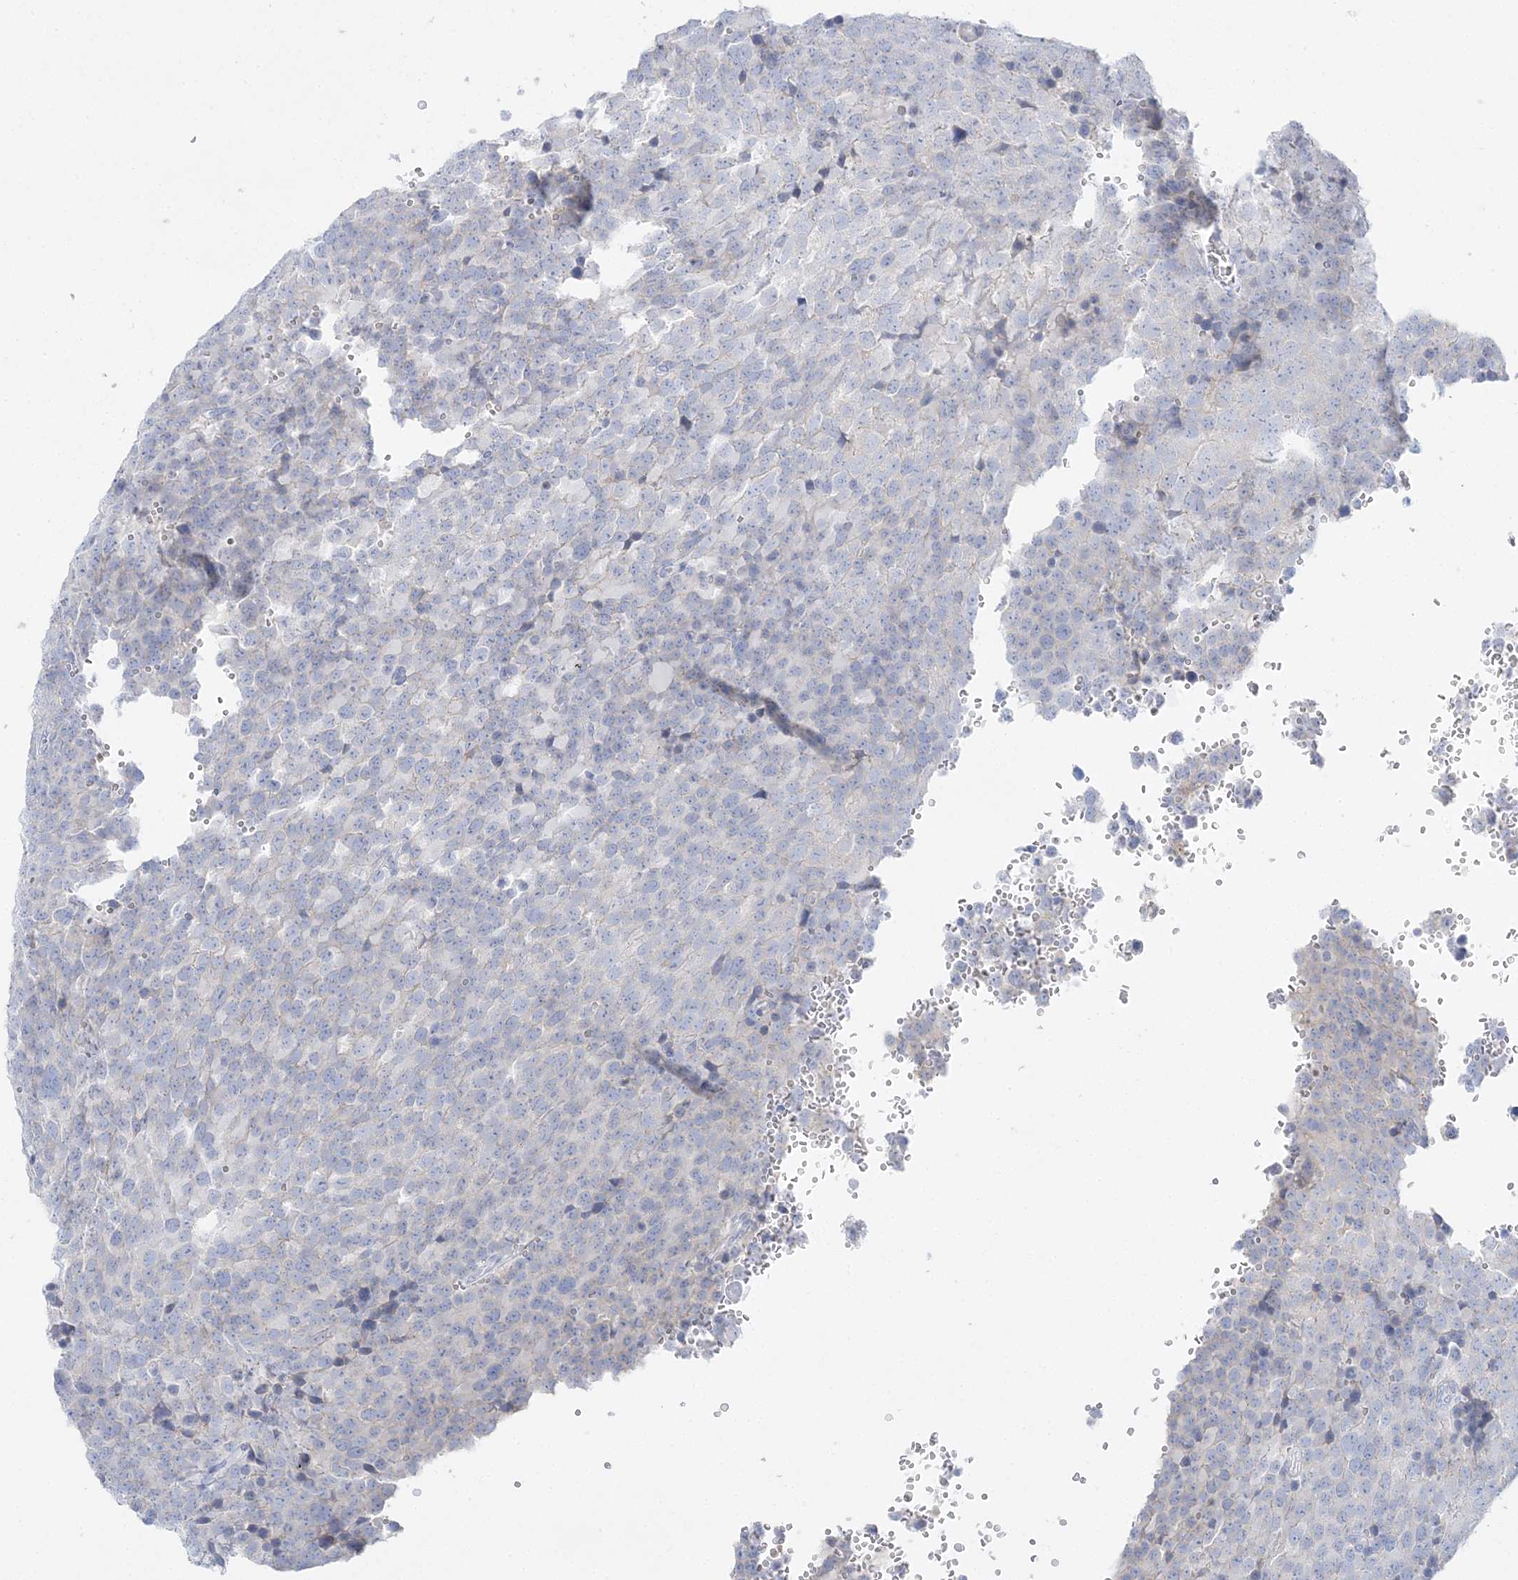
{"staining": {"intensity": "negative", "quantity": "none", "location": "none"}, "tissue": "testis cancer", "cell_type": "Tumor cells", "image_type": "cancer", "snomed": [{"axis": "morphology", "description": "Seminoma, NOS"}, {"axis": "topography", "description": "Testis"}], "caption": "Testis cancer was stained to show a protein in brown. There is no significant staining in tumor cells.", "gene": "SLC5A6", "patient": {"sex": "male", "age": 71}}